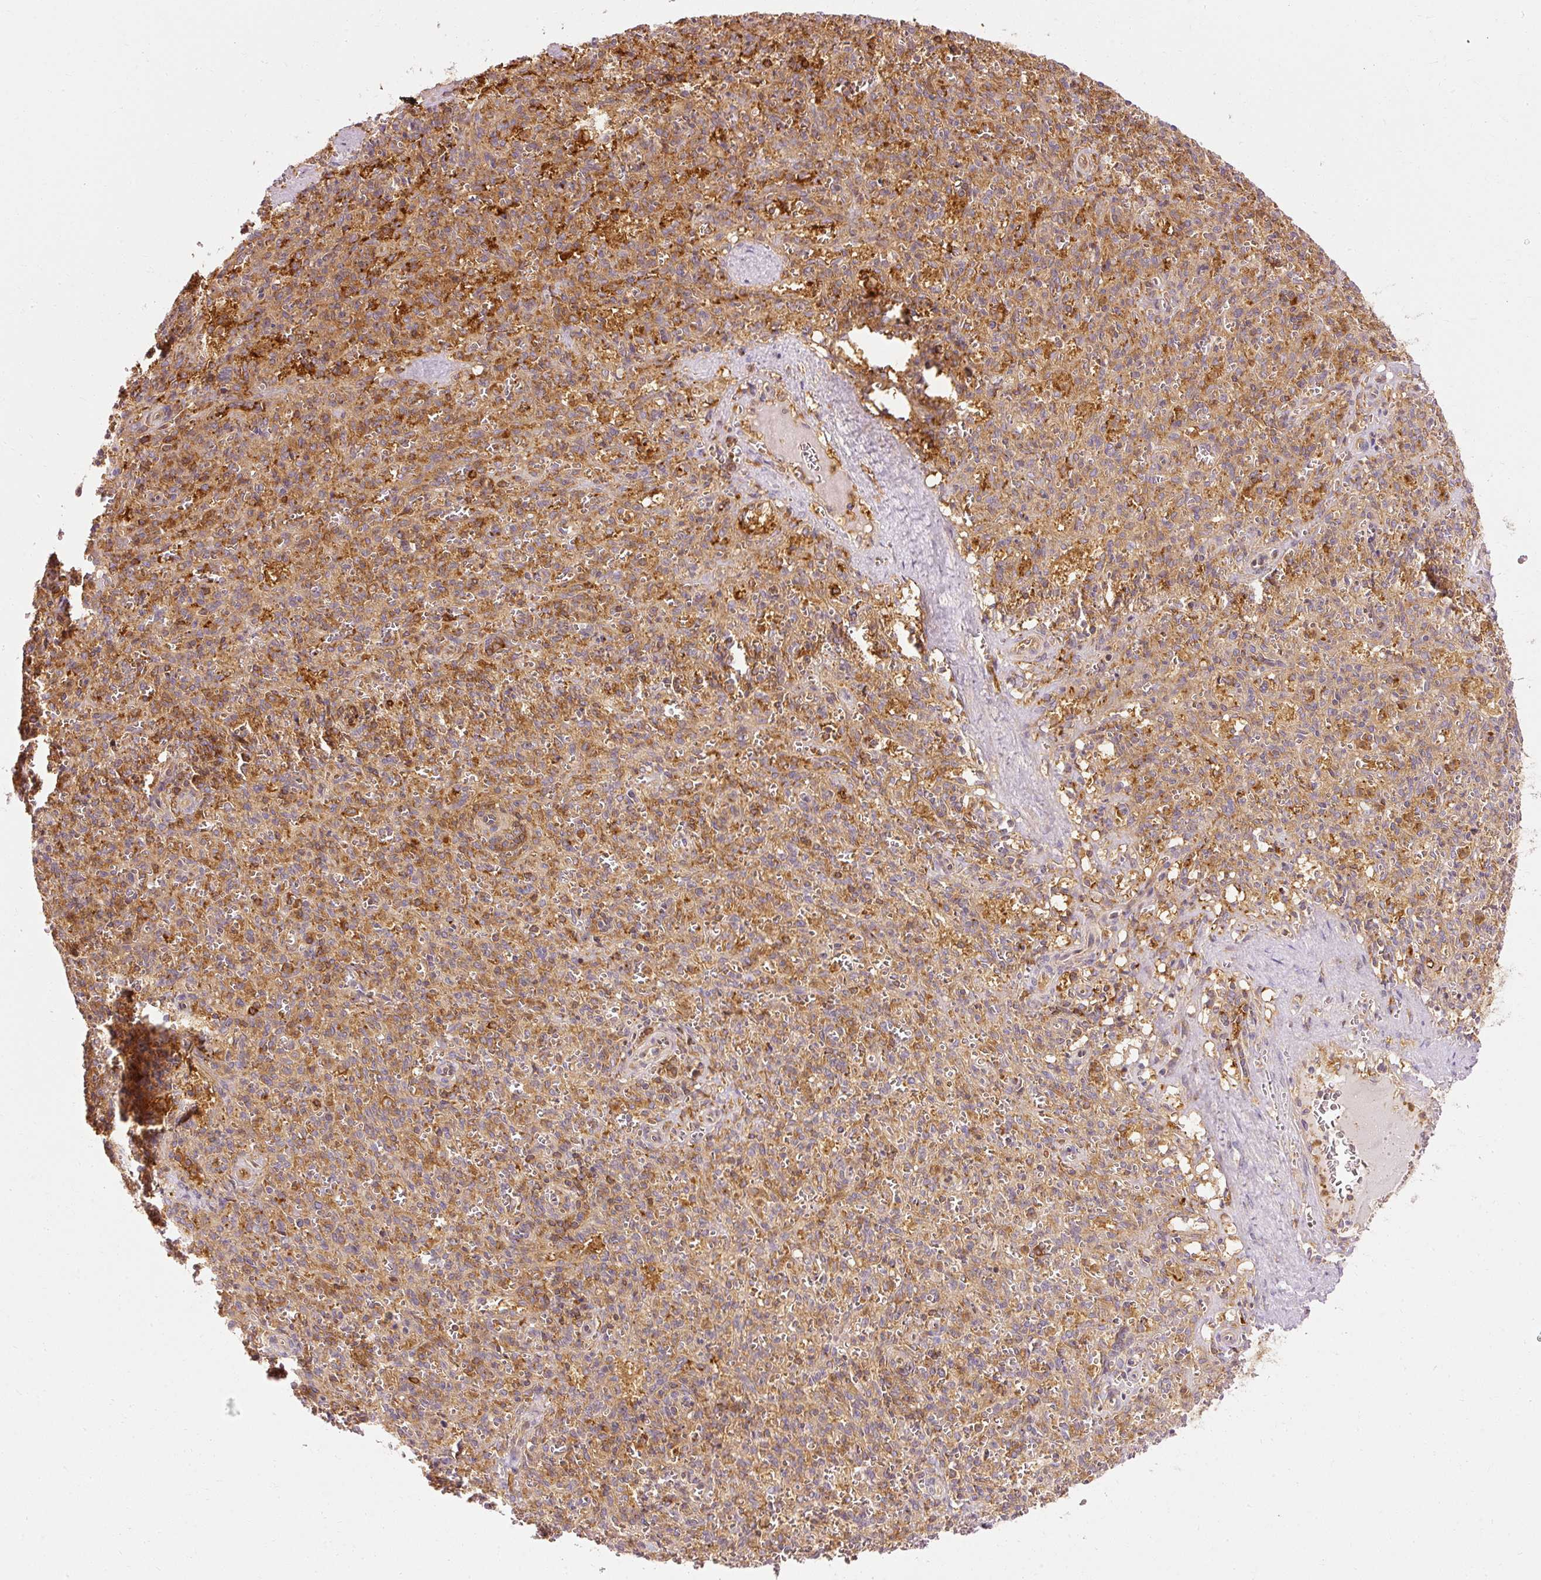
{"staining": {"intensity": "strong", "quantity": "25%-75%", "location": "cytoplasmic/membranous"}, "tissue": "spleen", "cell_type": "Cells in white pulp", "image_type": "normal", "snomed": [{"axis": "morphology", "description": "Normal tissue, NOS"}, {"axis": "topography", "description": "Spleen"}], "caption": "Immunohistochemistry (IHC) (DAB) staining of normal spleen reveals strong cytoplasmic/membranous protein positivity in about 25%-75% of cells in white pulp. The staining was performed using DAB (3,3'-diaminobenzidine) to visualize the protein expression in brown, while the nuclei were stained in blue with hematoxylin (Magnification: 20x).", "gene": "ARMH3", "patient": {"sex": "female", "age": 26}}